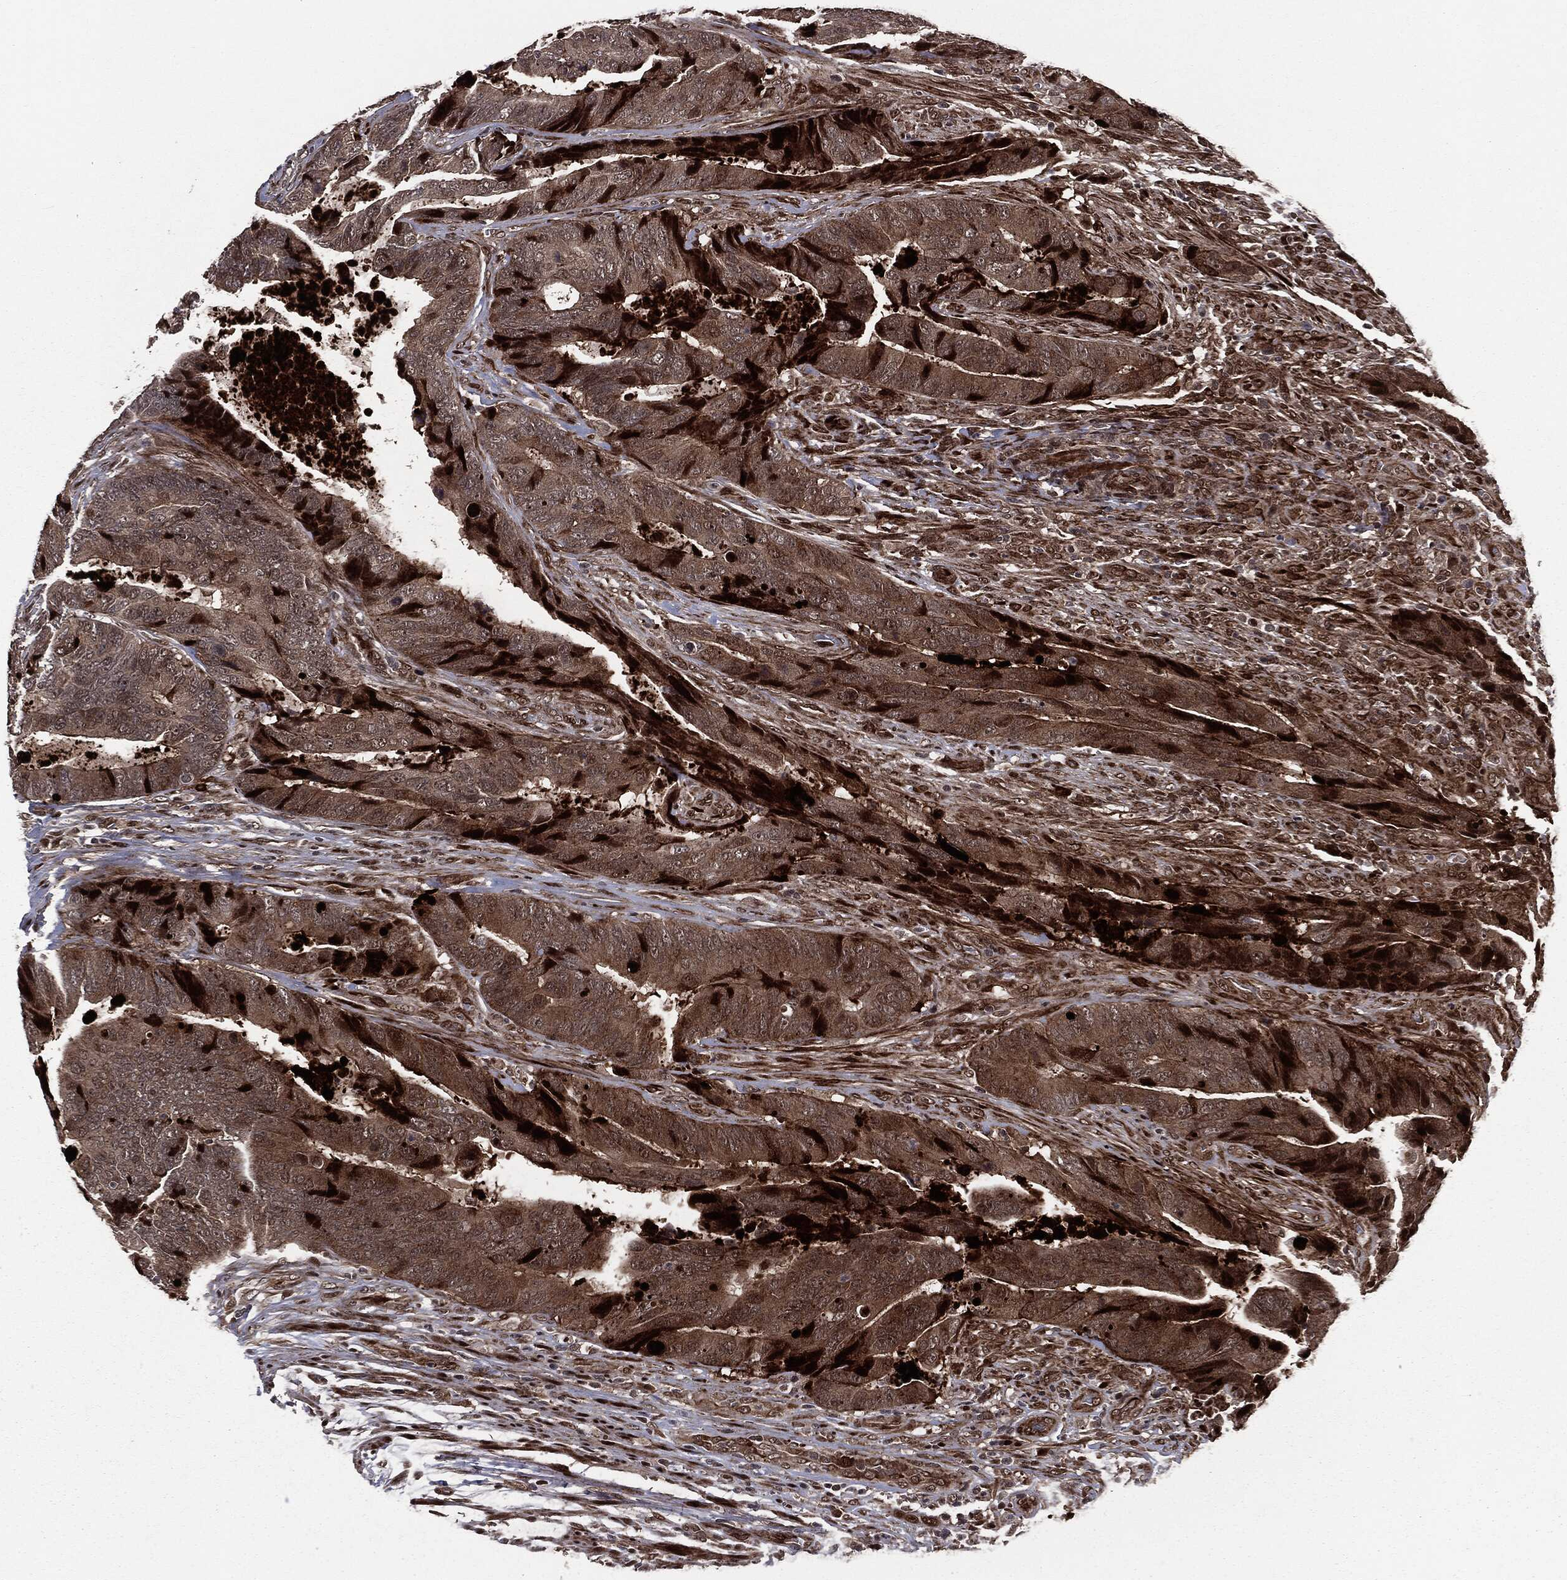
{"staining": {"intensity": "strong", "quantity": "<25%", "location": "cytoplasmic/membranous,nuclear"}, "tissue": "colorectal cancer", "cell_type": "Tumor cells", "image_type": "cancer", "snomed": [{"axis": "morphology", "description": "Adenocarcinoma, NOS"}, {"axis": "topography", "description": "Colon"}], "caption": "About <25% of tumor cells in human adenocarcinoma (colorectal) reveal strong cytoplasmic/membranous and nuclear protein positivity as visualized by brown immunohistochemical staining.", "gene": "SMAD4", "patient": {"sex": "female", "age": 56}}